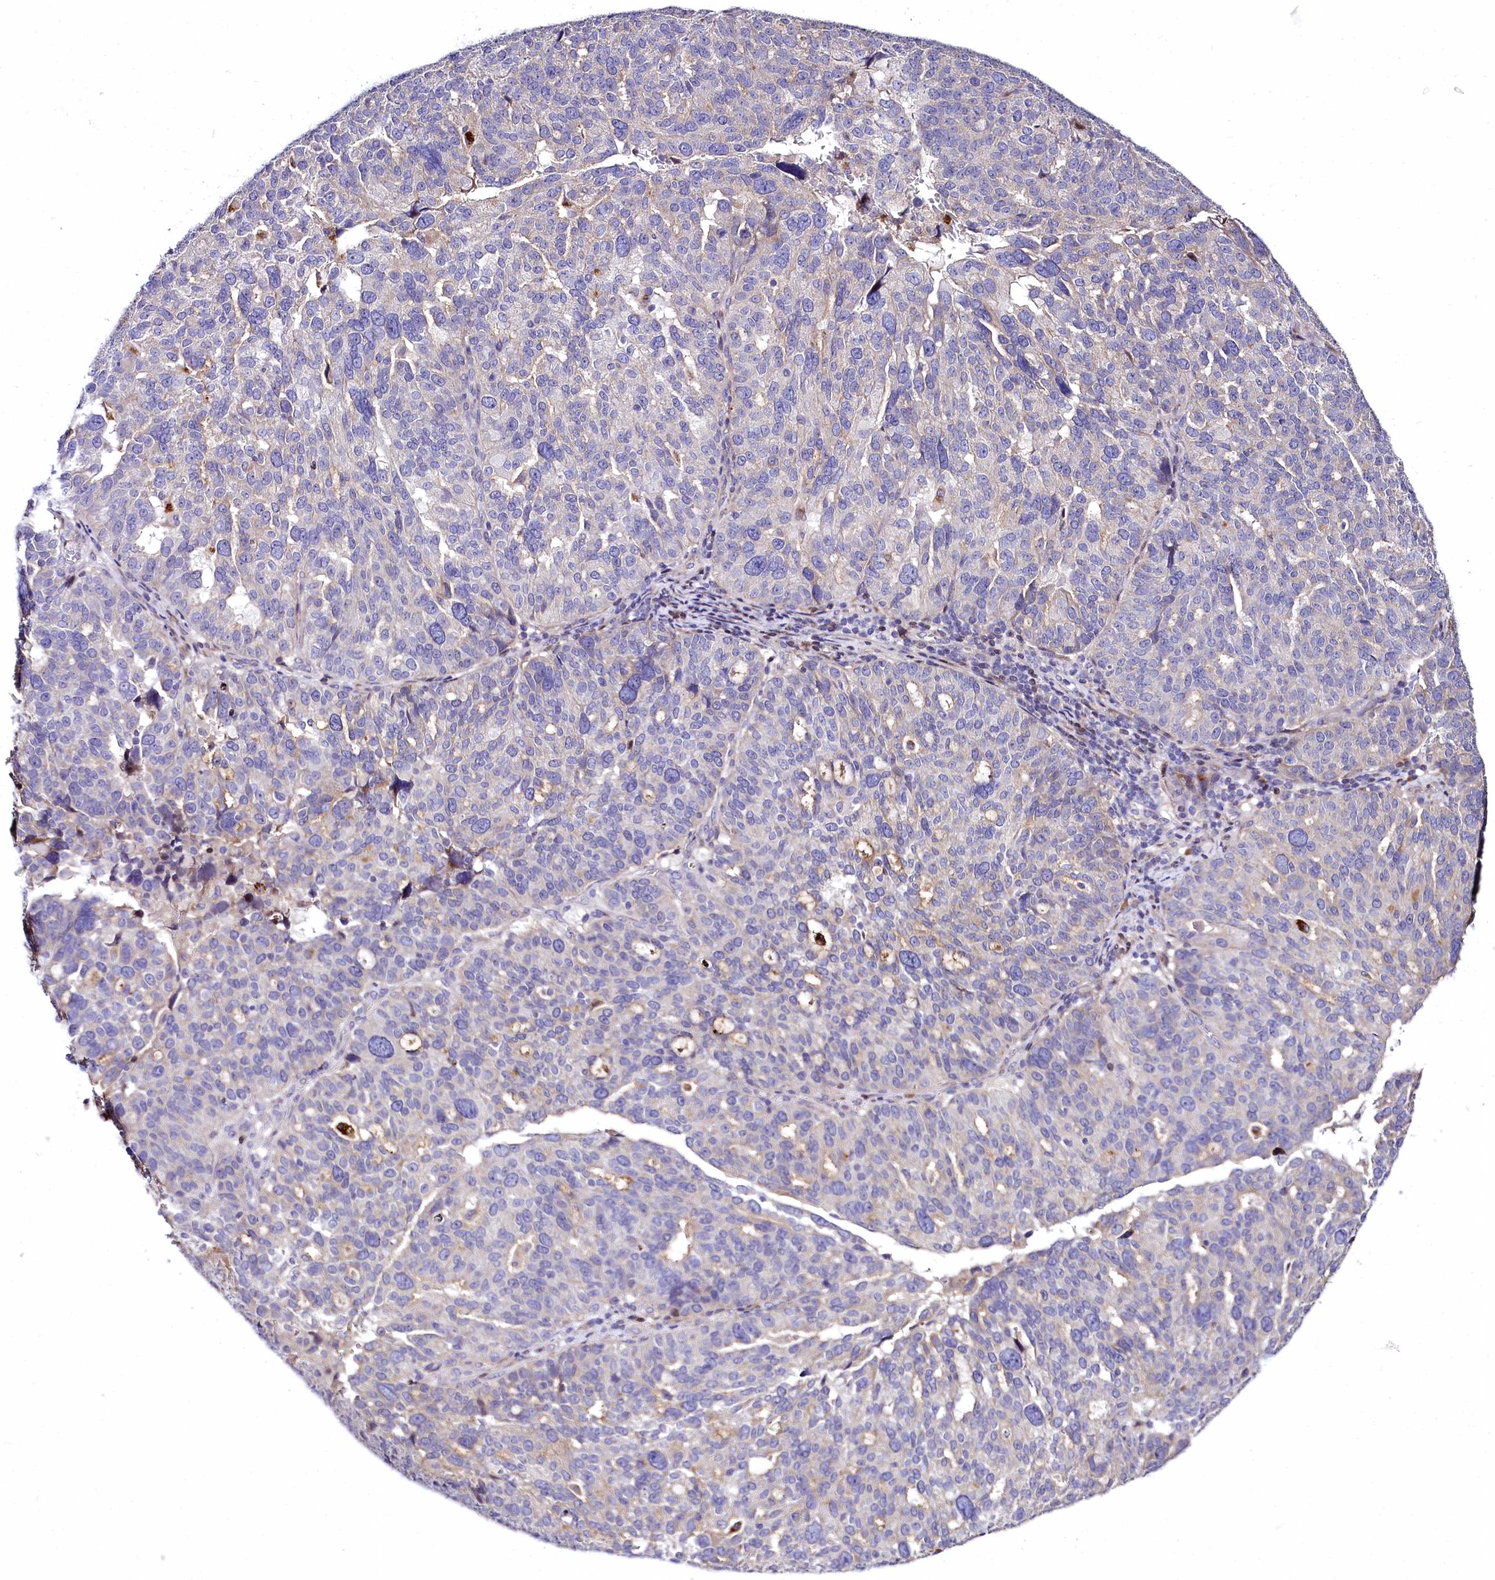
{"staining": {"intensity": "negative", "quantity": "none", "location": "none"}, "tissue": "ovarian cancer", "cell_type": "Tumor cells", "image_type": "cancer", "snomed": [{"axis": "morphology", "description": "Cystadenocarcinoma, serous, NOS"}, {"axis": "topography", "description": "Ovary"}], "caption": "DAB immunohistochemical staining of ovarian serous cystadenocarcinoma displays no significant expression in tumor cells.", "gene": "ZC3H12C", "patient": {"sex": "female", "age": 59}}